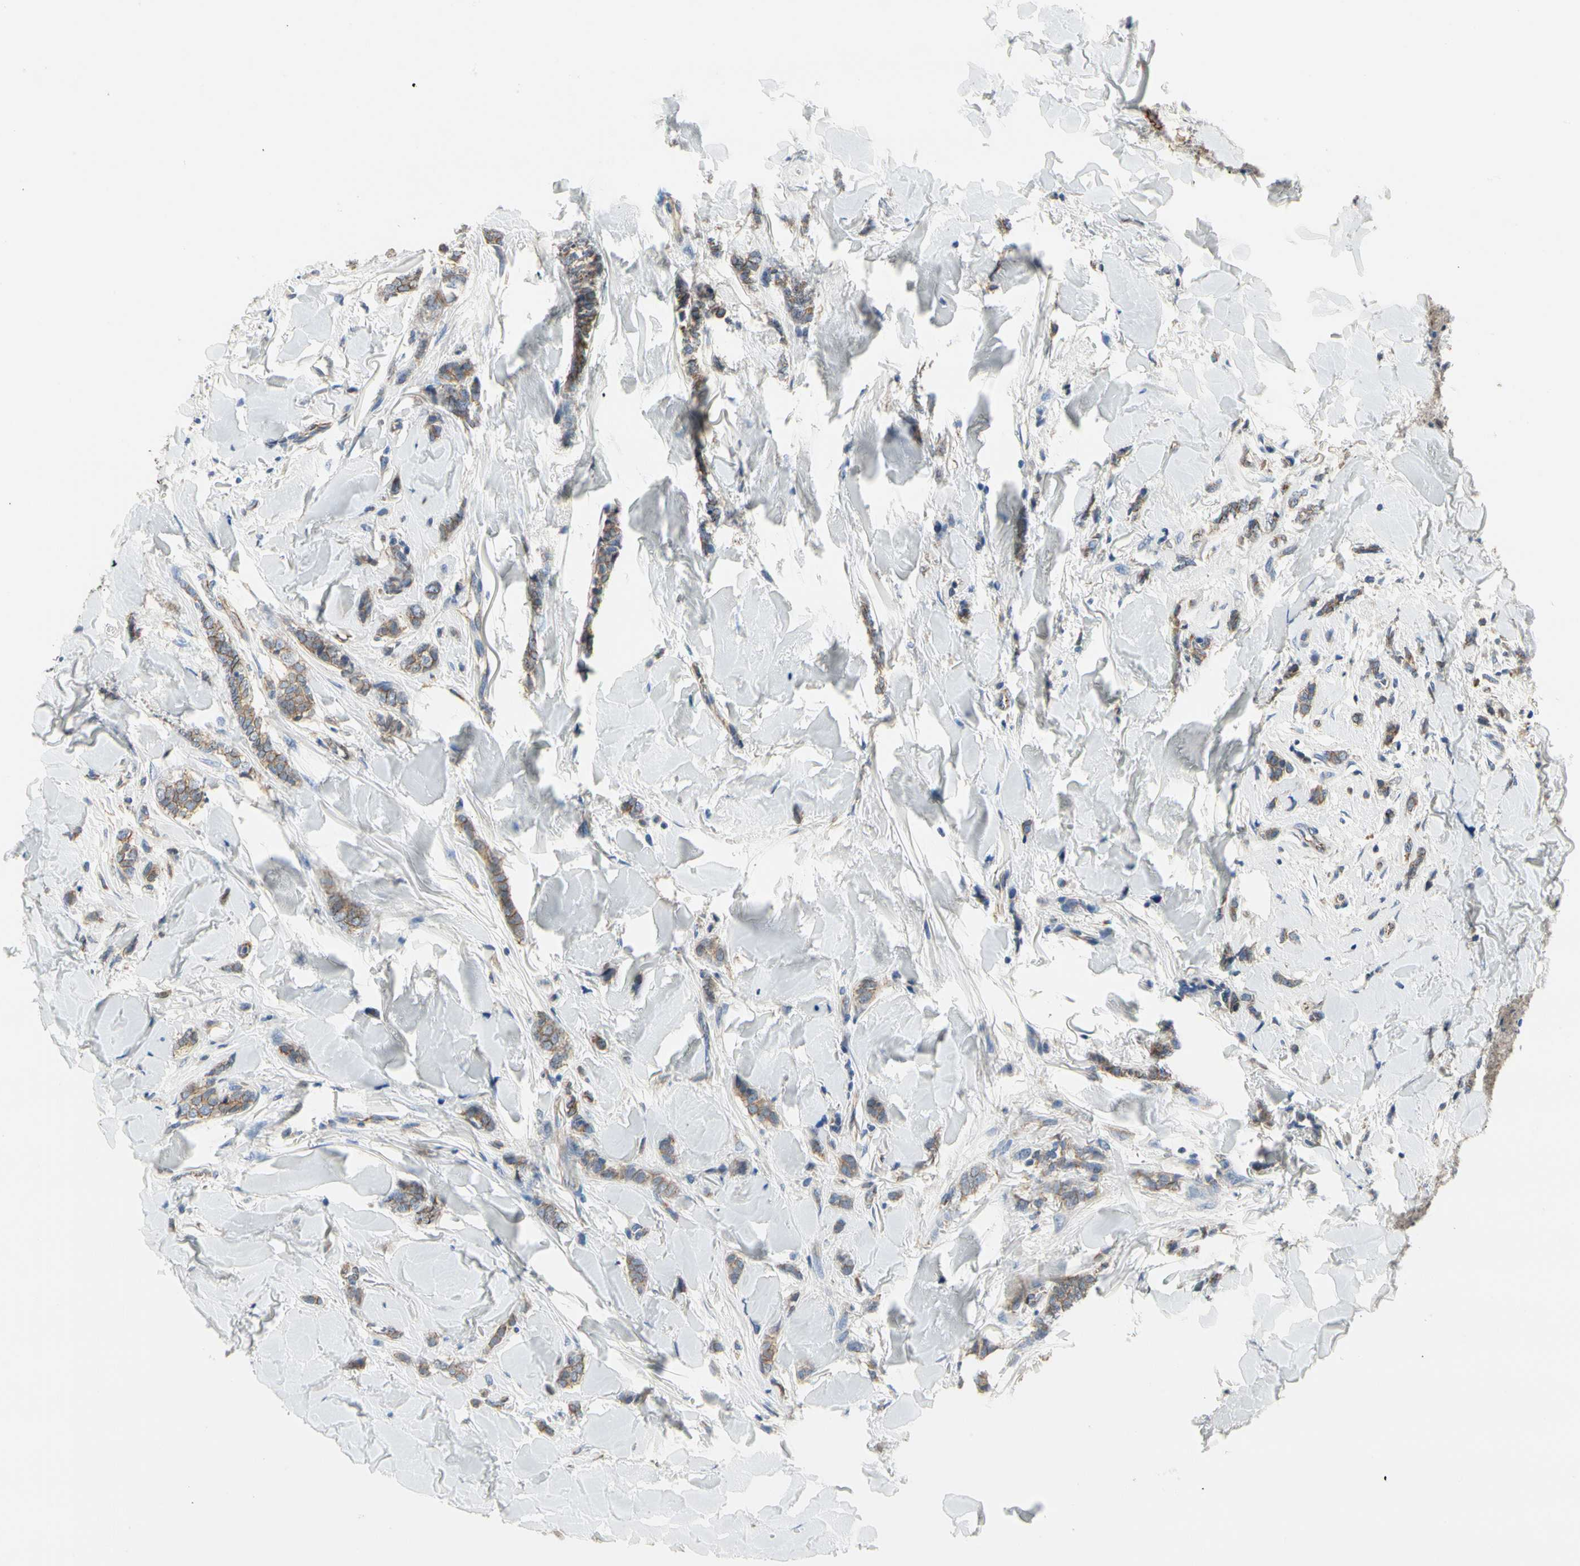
{"staining": {"intensity": "moderate", "quantity": "25%-75%", "location": "cytoplasmic/membranous"}, "tissue": "breast cancer", "cell_type": "Tumor cells", "image_type": "cancer", "snomed": [{"axis": "morphology", "description": "Lobular carcinoma"}, {"axis": "topography", "description": "Skin"}, {"axis": "topography", "description": "Breast"}], "caption": "Immunohistochemical staining of human breast lobular carcinoma displays moderate cytoplasmic/membranous protein expression in approximately 25%-75% of tumor cells.", "gene": "LGR6", "patient": {"sex": "female", "age": 46}}